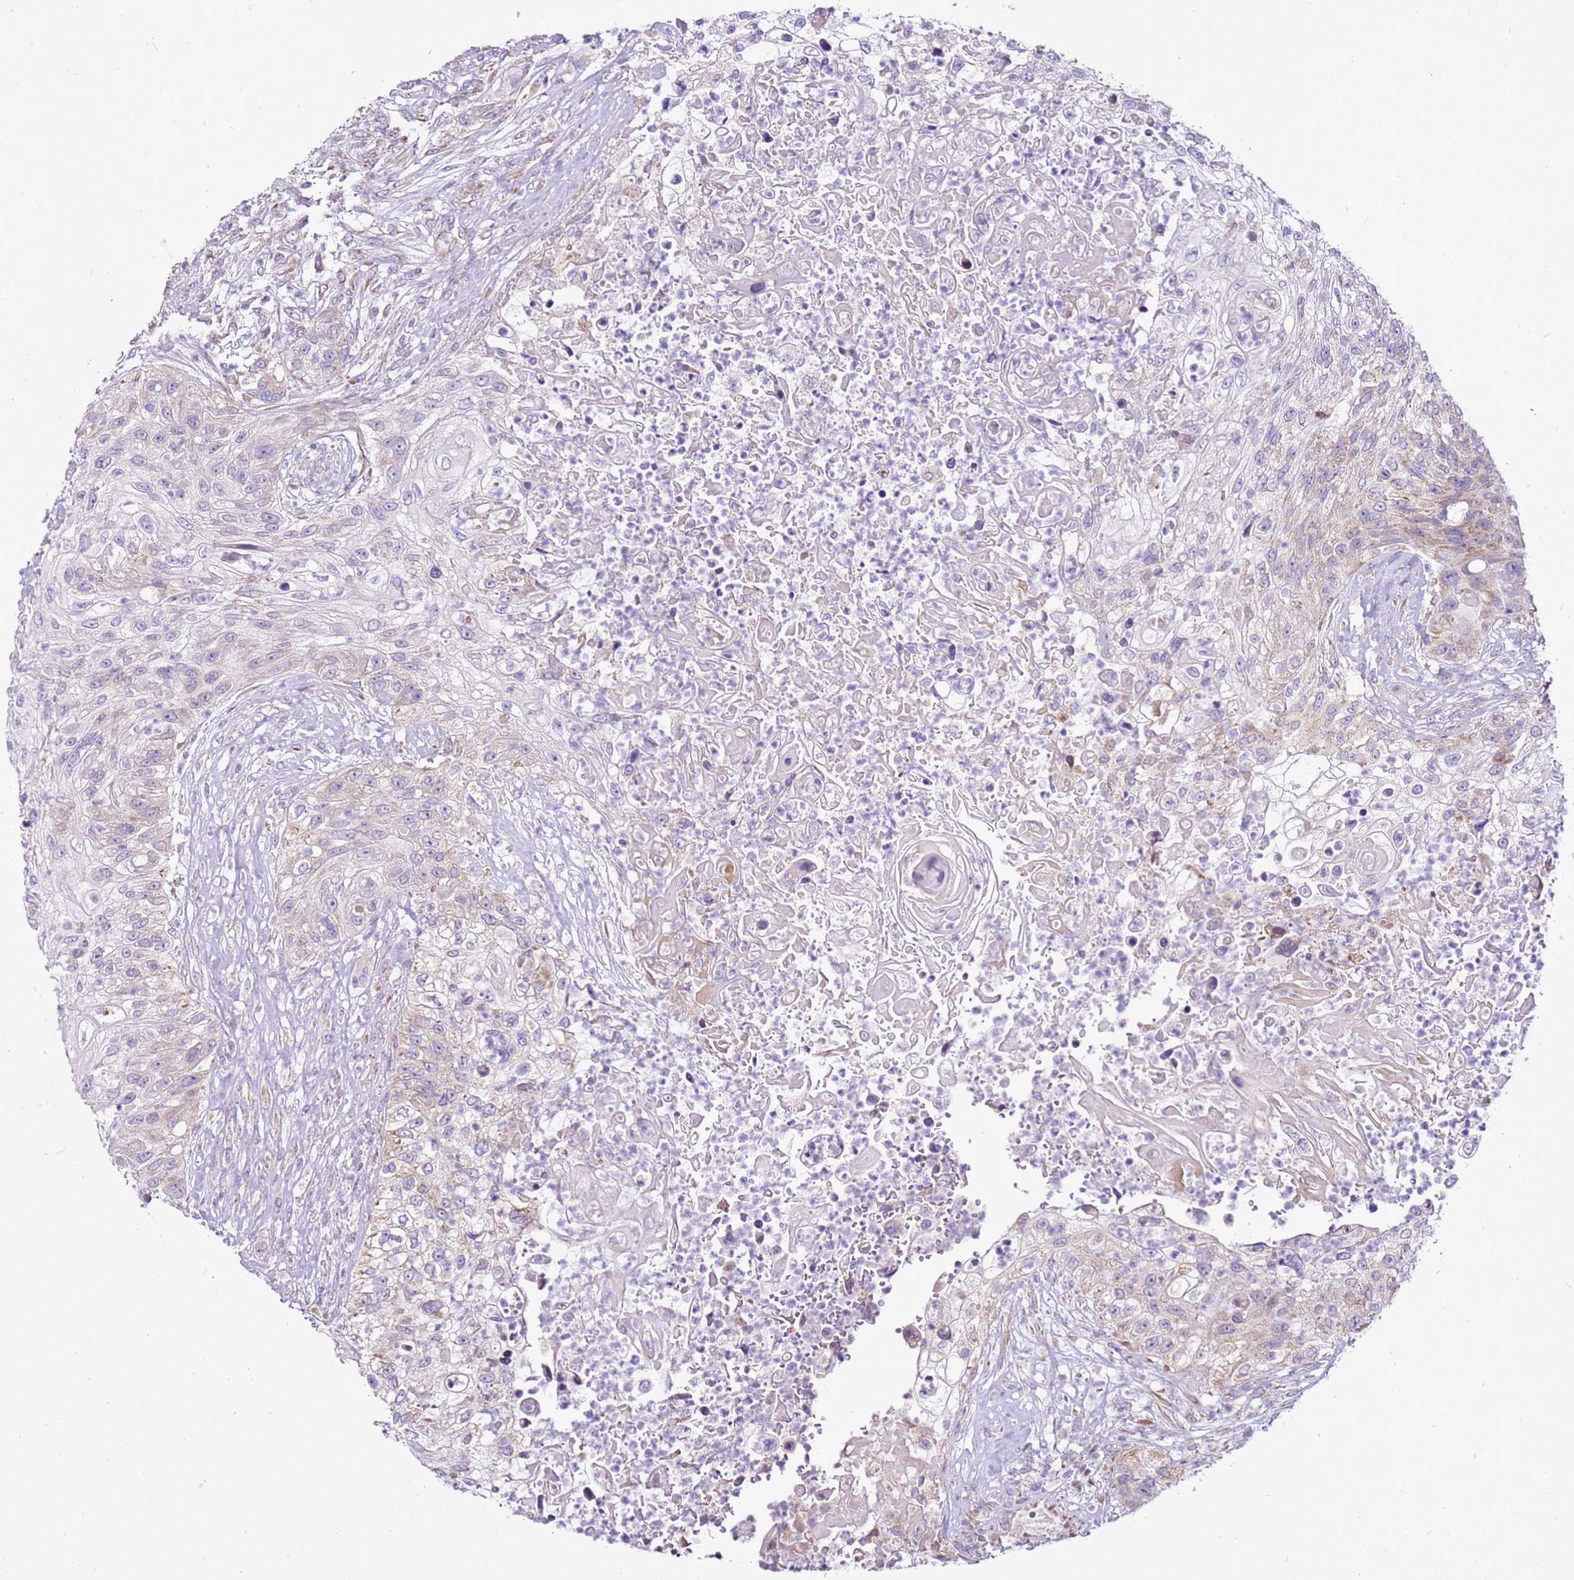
{"staining": {"intensity": "weak", "quantity": "25%-75%", "location": "cytoplasmic/membranous"}, "tissue": "urothelial cancer", "cell_type": "Tumor cells", "image_type": "cancer", "snomed": [{"axis": "morphology", "description": "Urothelial carcinoma, High grade"}, {"axis": "topography", "description": "Urinary bladder"}], "caption": "Immunohistochemistry (IHC) (DAB (3,3'-diaminobenzidine)) staining of human high-grade urothelial carcinoma reveals weak cytoplasmic/membranous protein expression in about 25%-75% of tumor cells. The staining was performed using DAB (3,3'-diaminobenzidine), with brown indicating positive protein expression. Nuclei are stained blue with hematoxylin.", "gene": "MRPL36", "patient": {"sex": "female", "age": 60}}